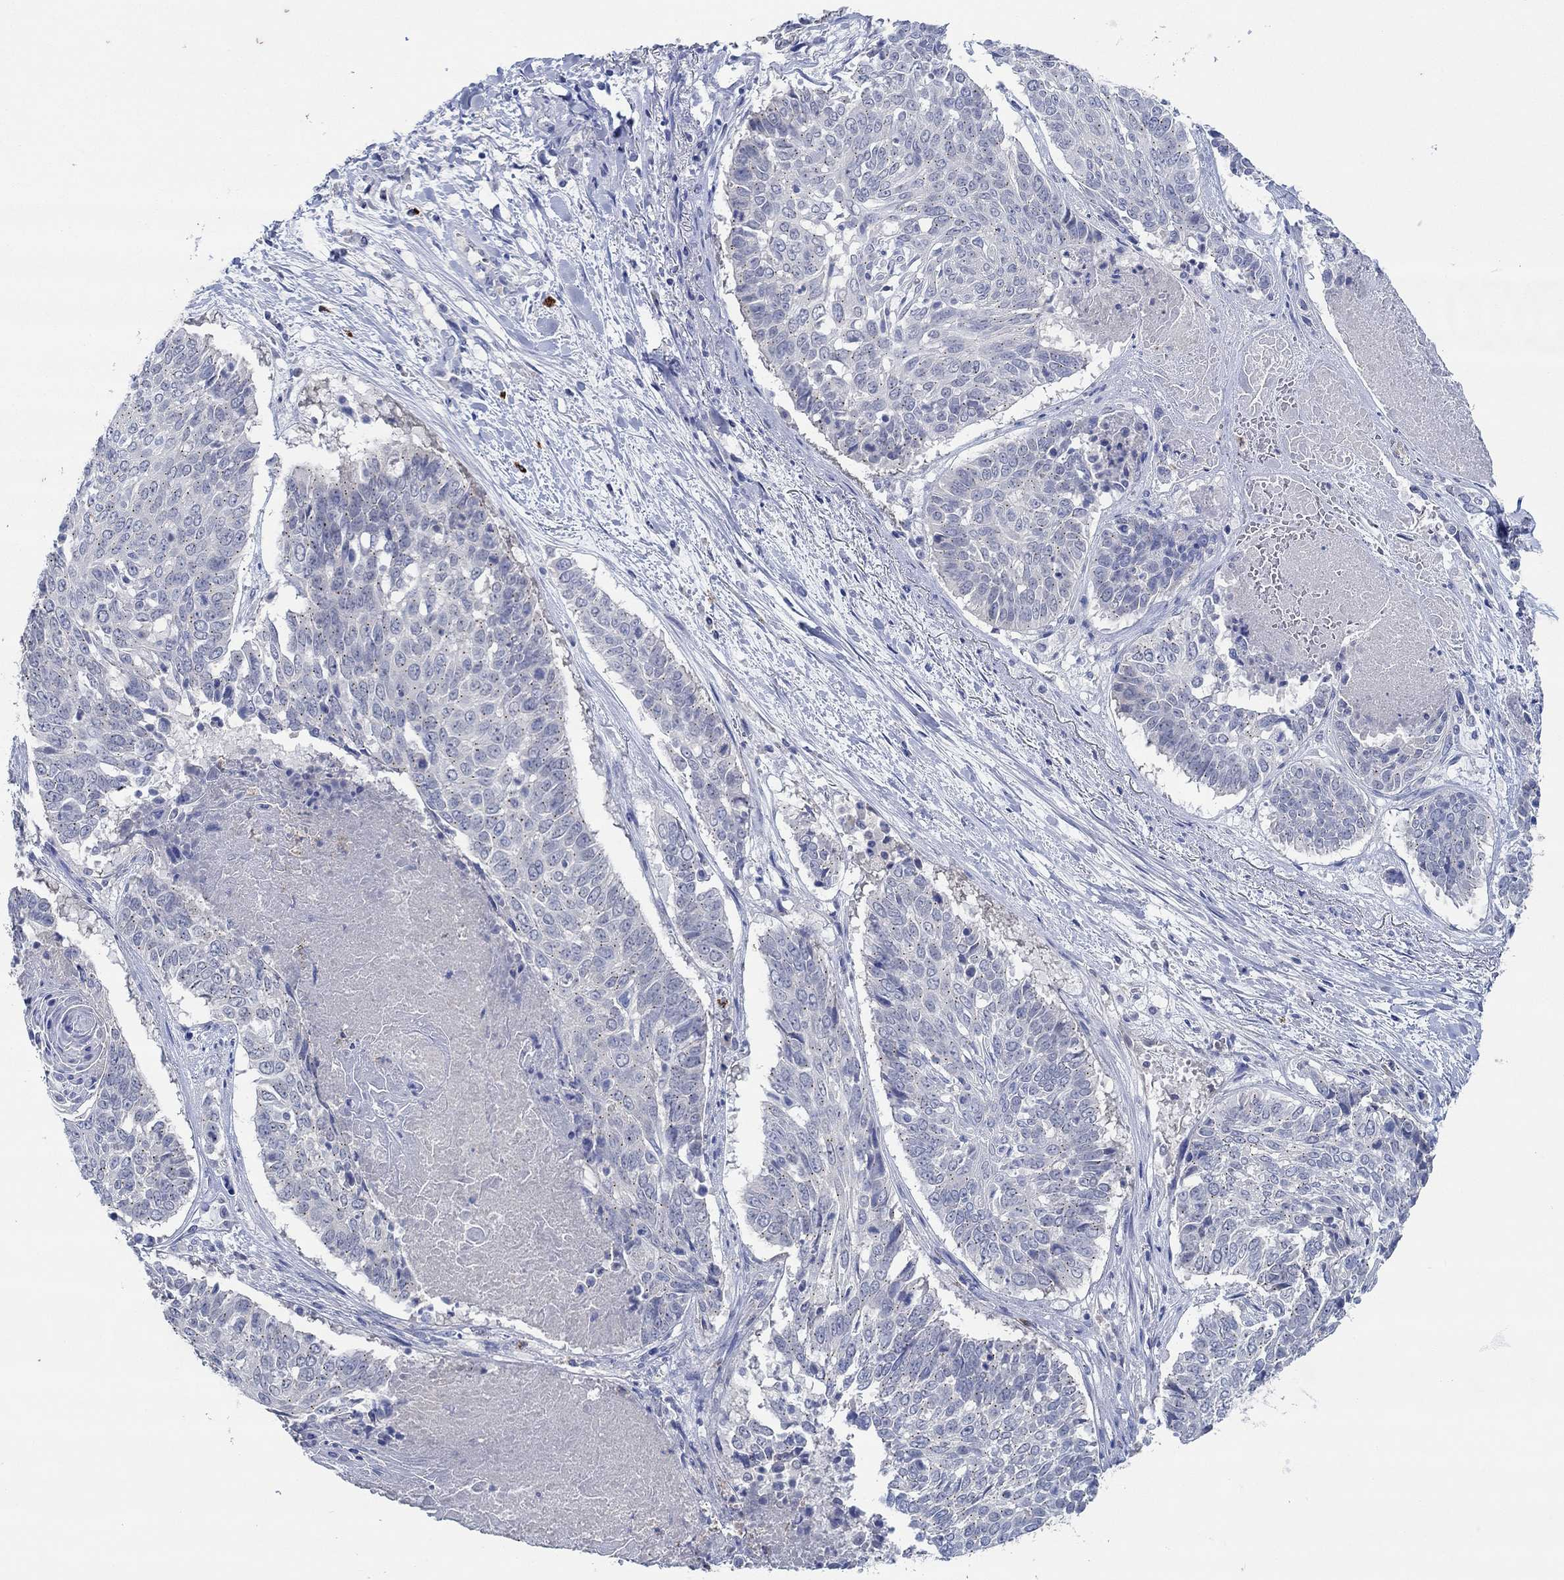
{"staining": {"intensity": "negative", "quantity": "none", "location": "none"}, "tissue": "lung cancer", "cell_type": "Tumor cells", "image_type": "cancer", "snomed": [{"axis": "morphology", "description": "Squamous cell carcinoma, NOS"}, {"axis": "topography", "description": "Lung"}], "caption": "Tumor cells show no significant protein positivity in lung squamous cell carcinoma.", "gene": "CPM", "patient": {"sex": "male", "age": 64}}